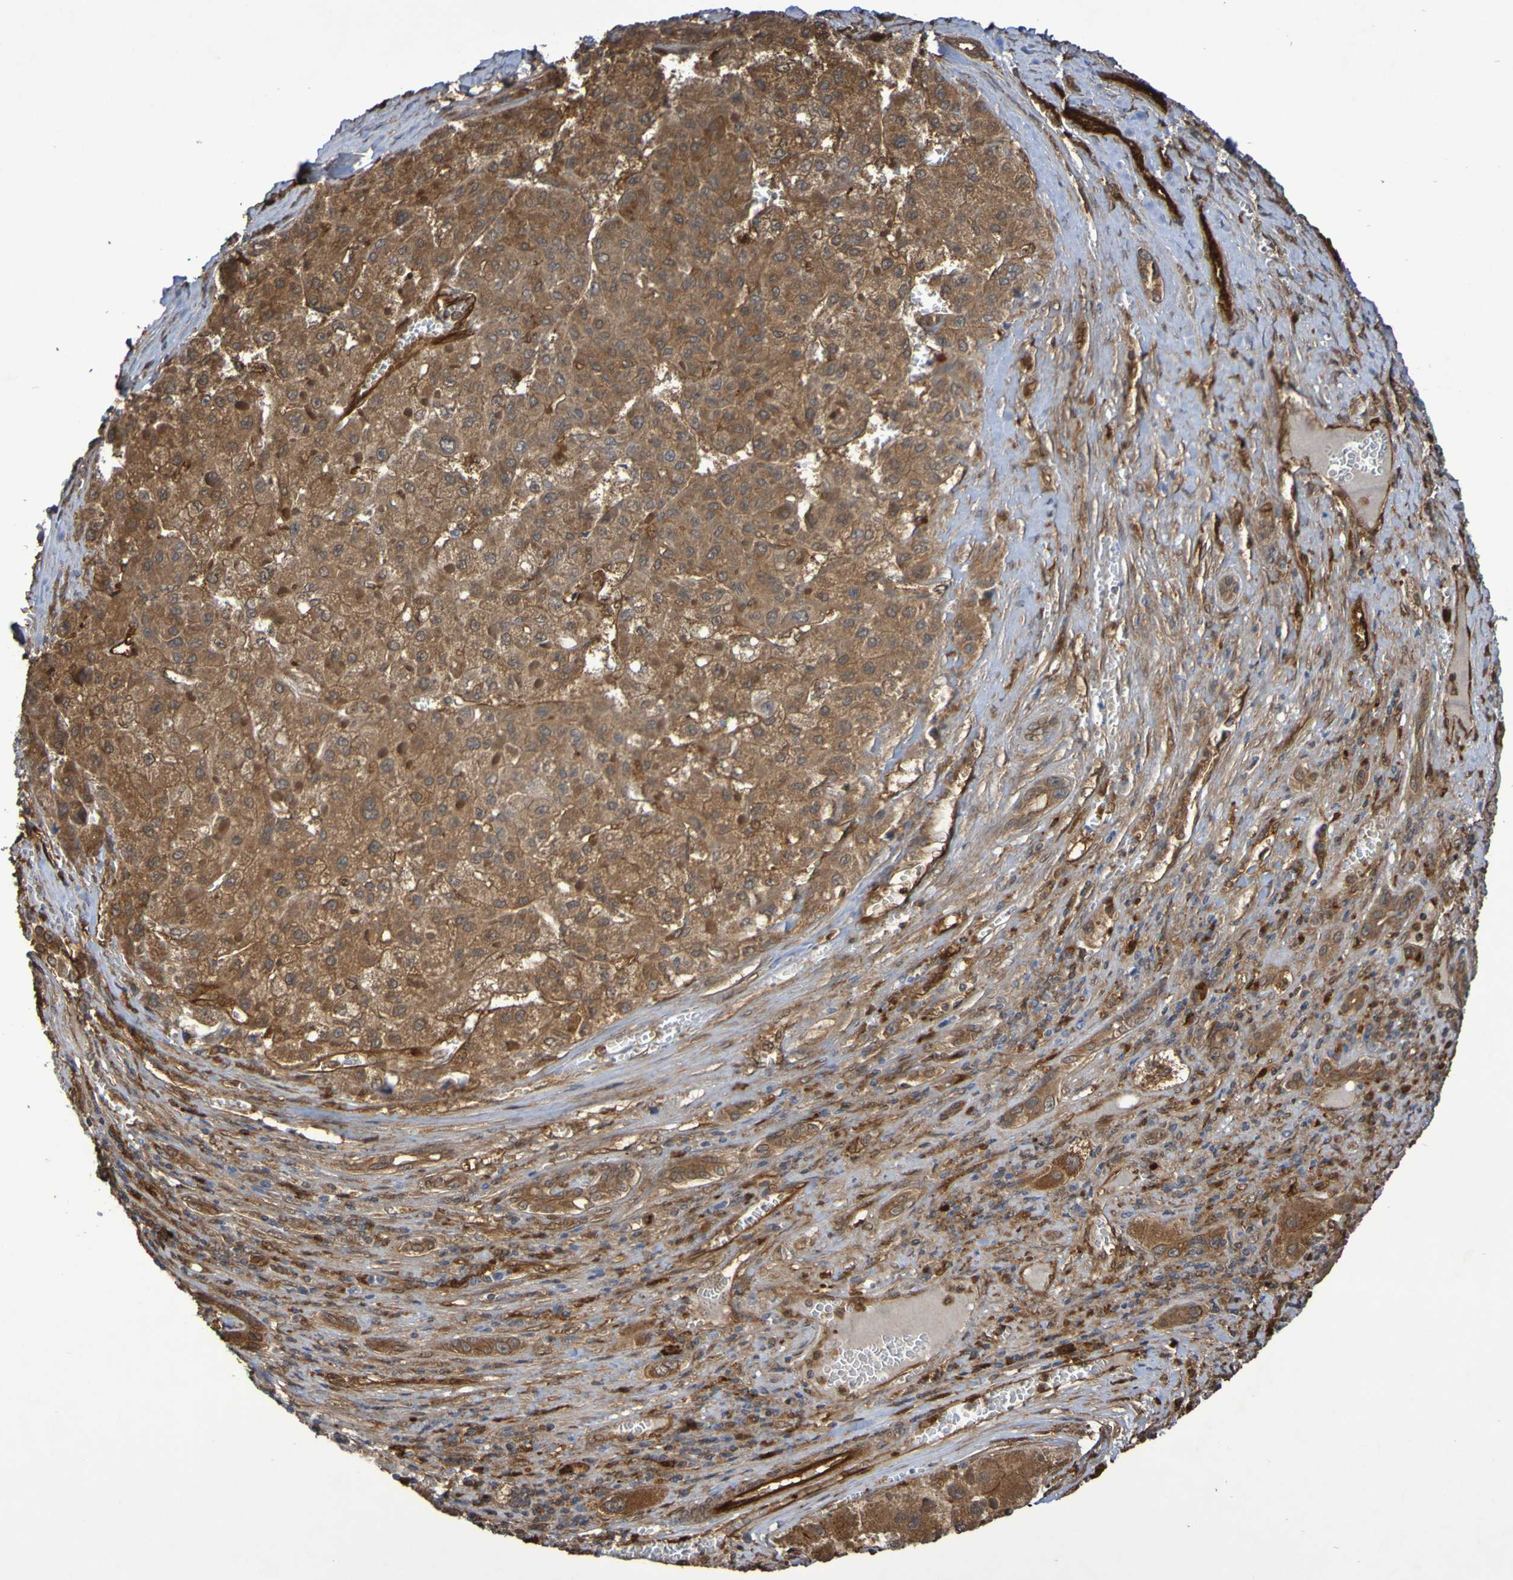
{"staining": {"intensity": "moderate", "quantity": ">75%", "location": "cytoplasmic/membranous"}, "tissue": "liver cancer", "cell_type": "Tumor cells", "image_type": "cancer", "snomed": [{"axis": "morphology", "description": "Carcinoma, Hepatocellular, NOS"}, {"axis": "topography", "description": "Liver"}], "caption": "Human hepatocellular carcinoma (liver) stained for a protein (brown) exhibits moderate cytoplasmic/membranous positive expression in approximately >75% of tumor cells.", "gene": "SERPINB6", "patient": {"sex": "female", "age": 73}}